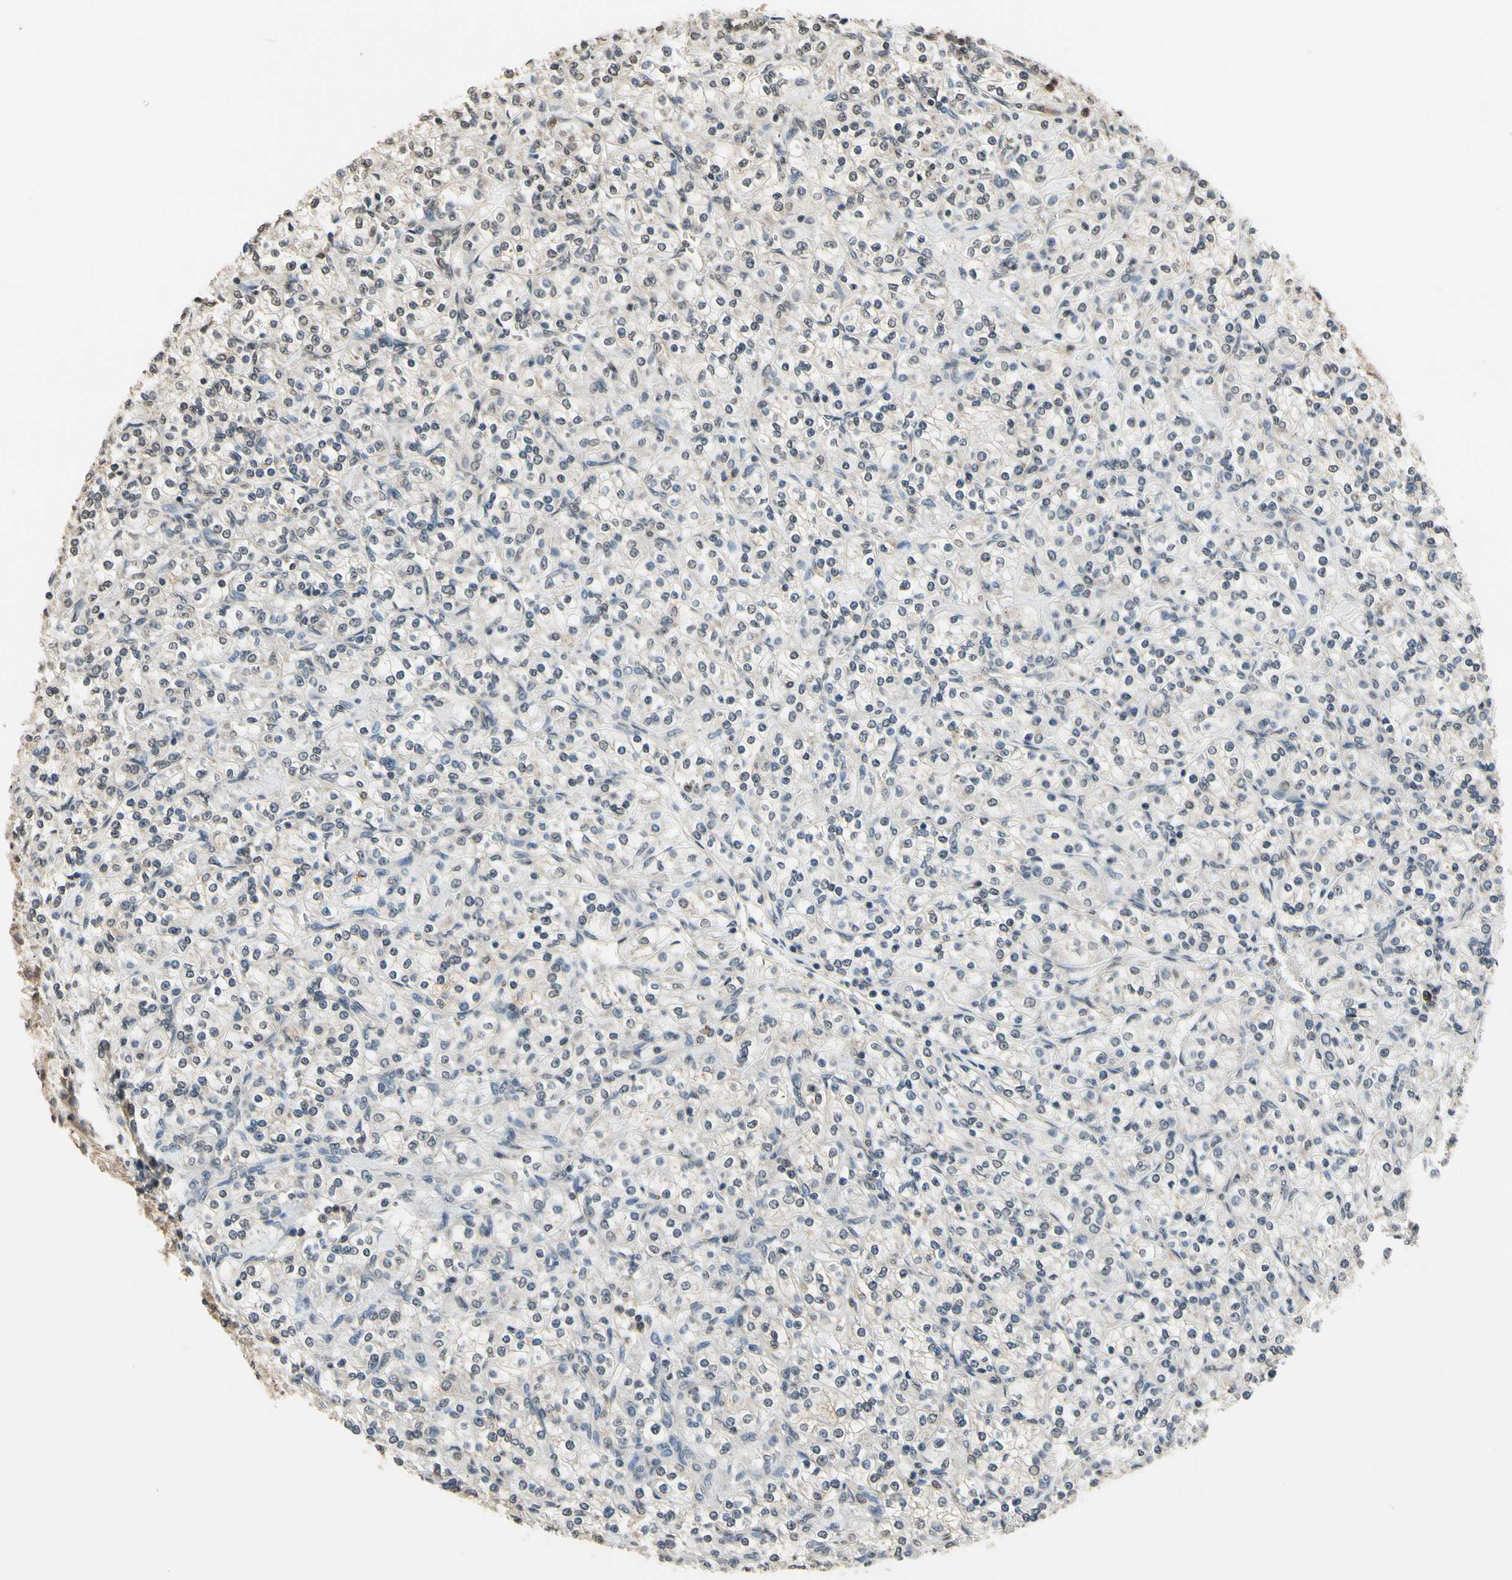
{"staining": {"intensity": "weak", "quantity": ">75%", "location": "cytoplasmic/membranous"}, "tissue": "renal cancer", "cell_type": "Tumor cells", "image_type": "cancer", "snomed": [{"axis": "morphology", "description": "Adenocarcinoma, NOS"}, {"axis": "topography", "description": "Kidney"}], "caption": "Immunohistochemical staining of renal adenocarcinoma reveals low levels of weak cytoplasmic/membranous positivity in approximately >75% of tumor cells. (Brightfield microscopy of DAB IHC at high magnification).", "gene": "GCLC", "patient": {"sex": "male", "age": 77}}